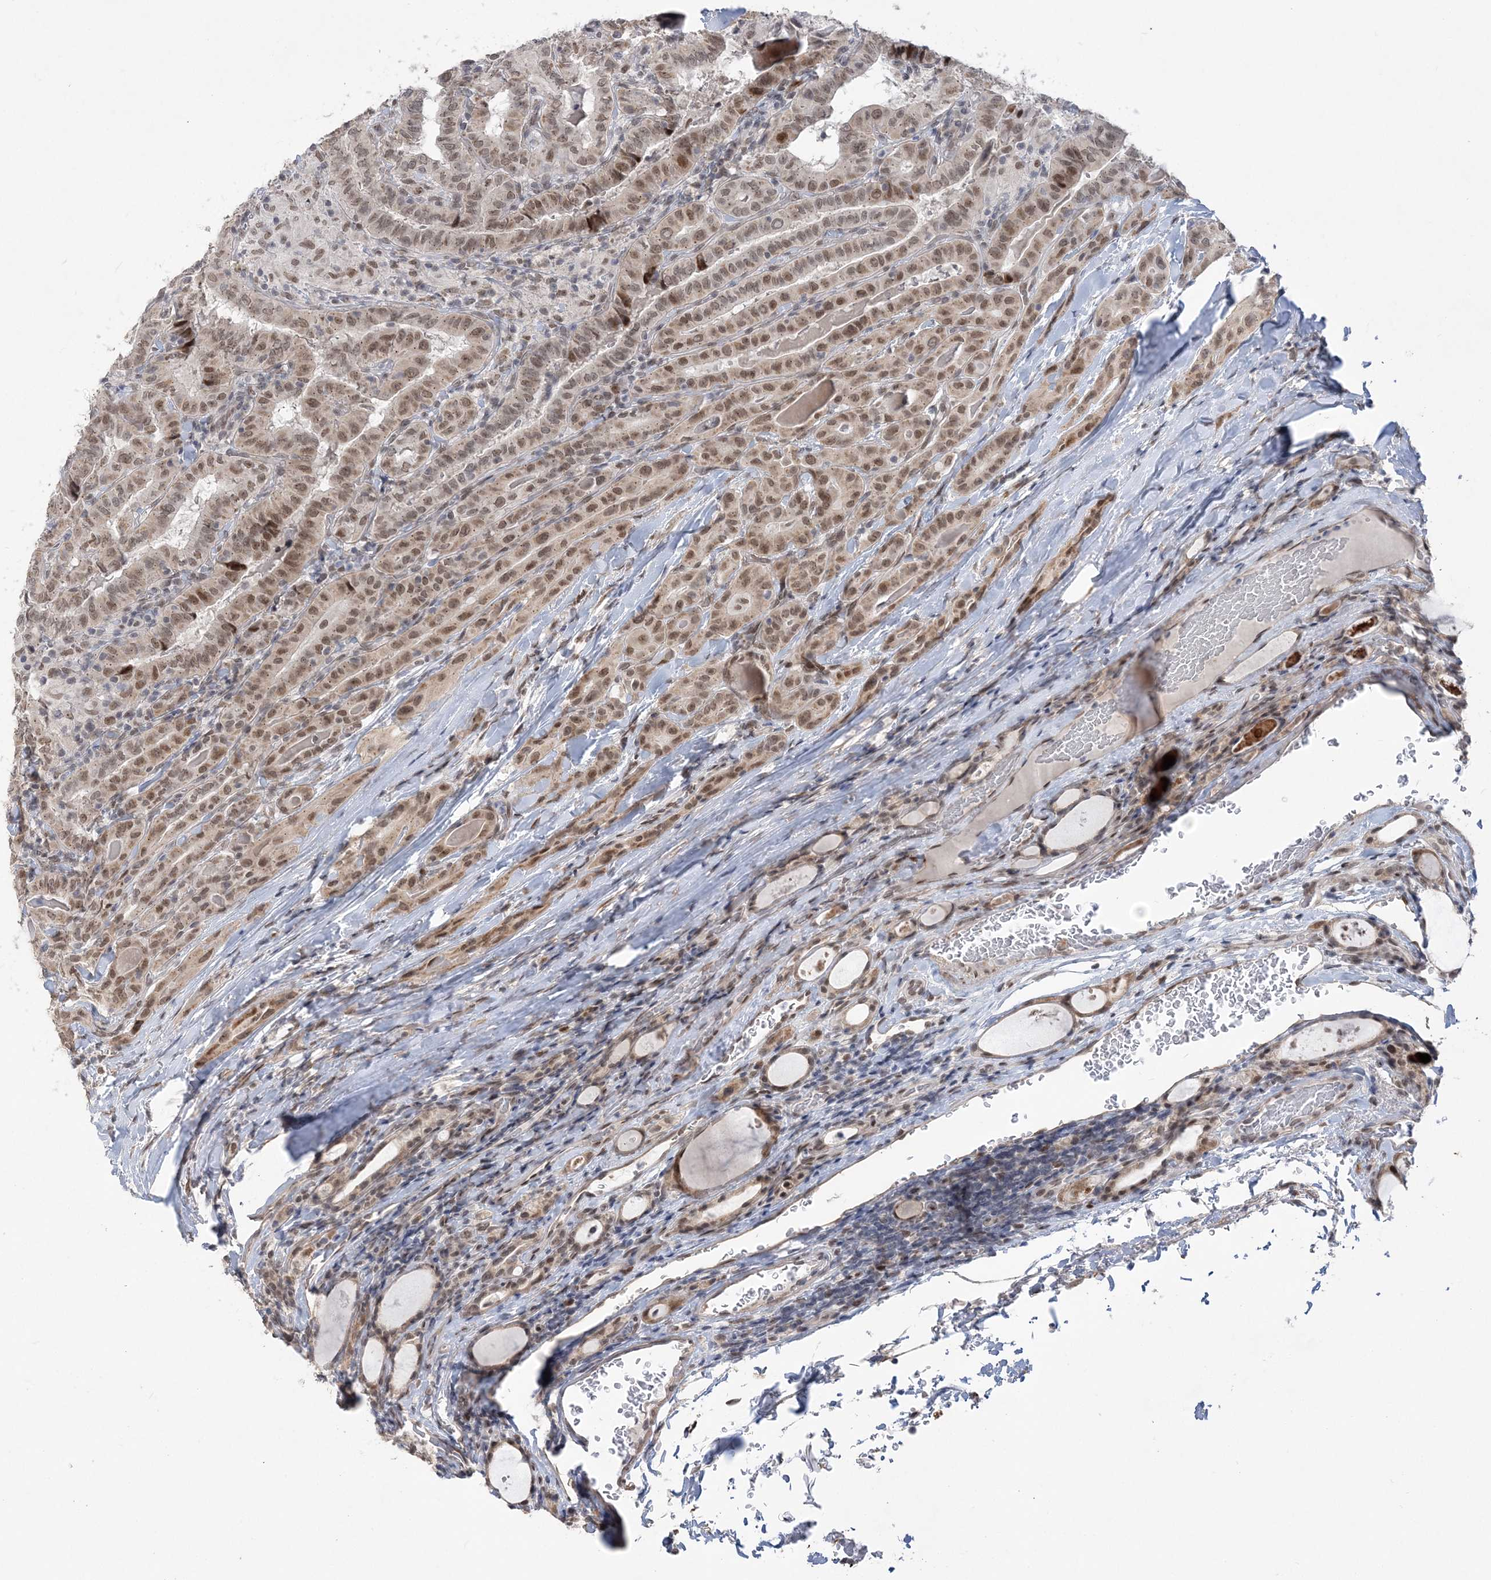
{"staining": {"intensity": "moderate", "quantity": ">75%", "location": "nuclear"}, "tissue": "thyroid cancer", "cell_type": "Tumor cells", "image_type": "cancer", "snomed": [{"axis": "morphology", "description": "Papillary adenocarcinoma, NOS"}, {"axis": "topography", "description": "Thyroid gland"}], "caption": "A high-resolution image shows IHC staining of thyroid papillary adenocarcinoma, which reveals moderate nuclear expression in approximately >75% of tumor cells. (DAB (3,3'-diaminobenzidine) = brown stain, brightfield microscopy at high magnification).", "gene": "WAC", "patient": {"sex": "female", "age": 72}}